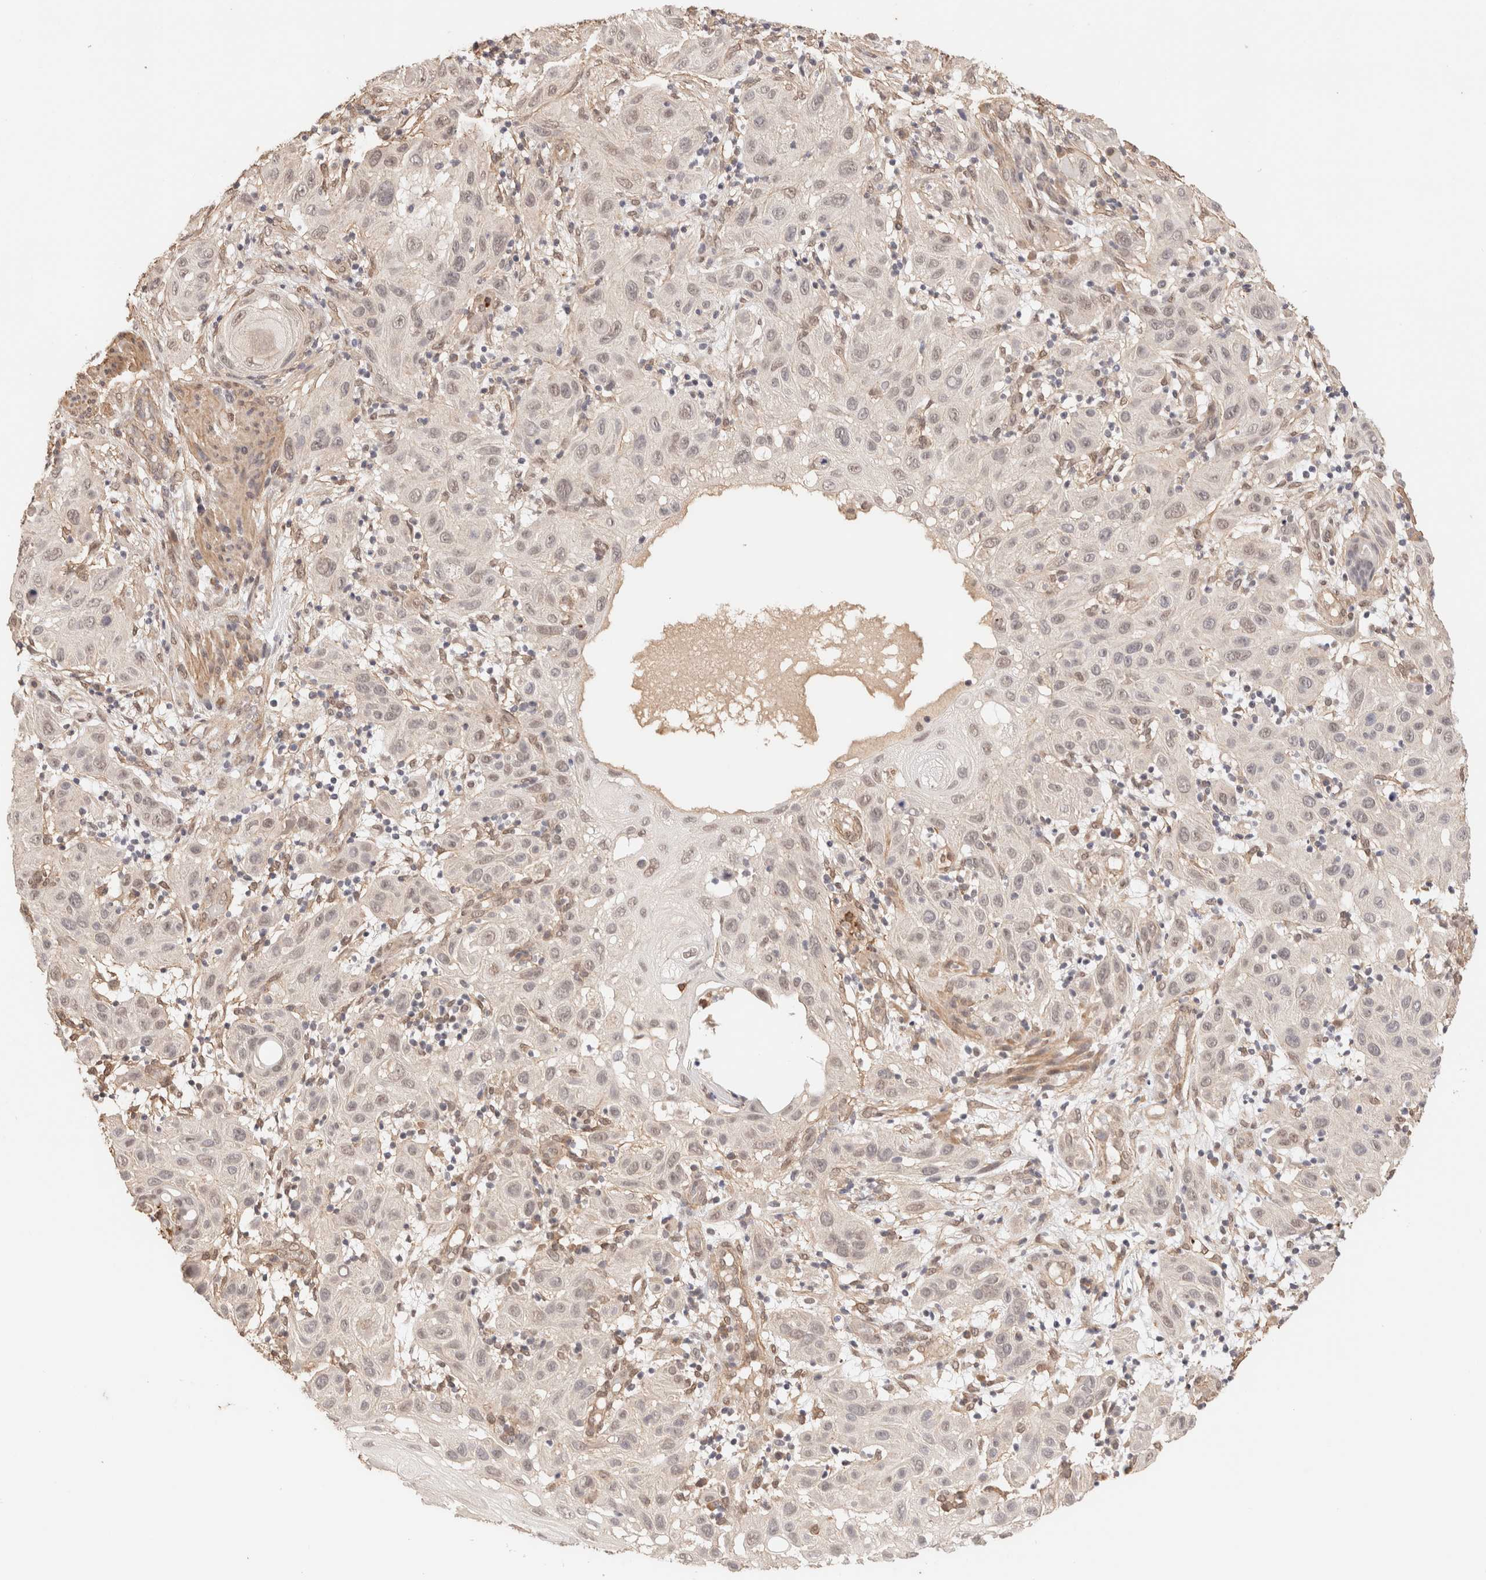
{"staining": {"intensity": "weak", "quantity": "<25%", "location": "nuclear"}, "tissue": "skin cancer", "cell_type": "Tumor cells", "image_type": "cancer", "snomed": [{"axis": "morphology", "description": "Normal tissue, NOS"}, {"axis": "morphology", "description": "Squamous cell carcinoma, NOS"}, {"axis": "topography", "description": "Skin"}], "caption": "Tumor cells are negative for brown protein staining in skin cancer (squamous cell carcinoma).", "gene": "BRPF3", "patient": {"sex": "female", "age": 96}}